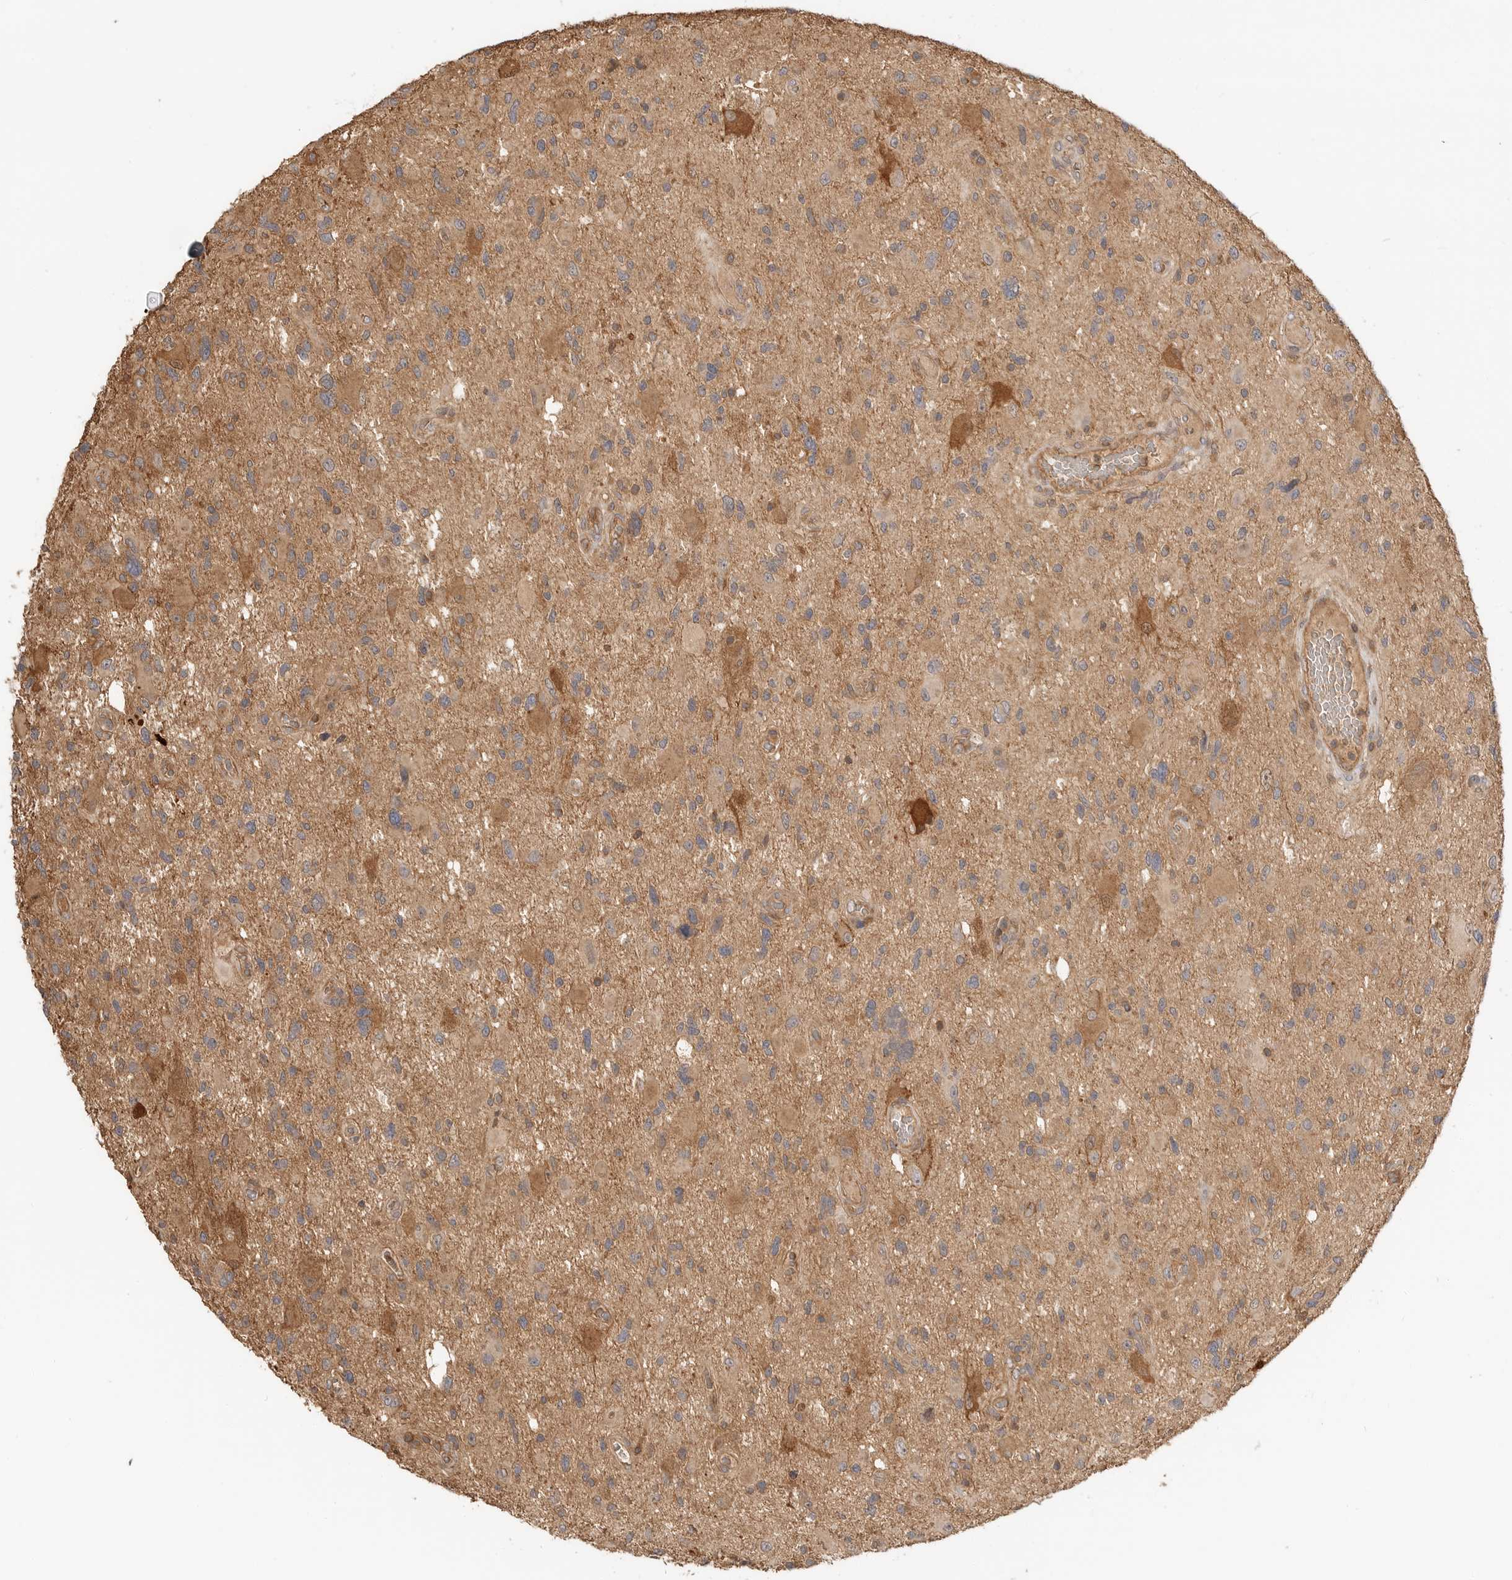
{"staining": {"intensity": "moderate", "quantity": ">75%", "location": "cytoplasmic/membranous"}, "tissue": "glioma", "cell_type": "Tumor cells", "image_type": "cancer", "snomed": [{"axis": "morphology", "description": "Glioma, malignant, High grade"}, {"axis": "topography", "description": "Brain"}], "caption": "Protein staining of malignant glioma (high-grade) tissue exhibits moderate cytoplasmic/membranous positivity in approximately >75% of tumor cells.", "gene": "CLDN12", "patient": {"sex": "male", "age": 33}}